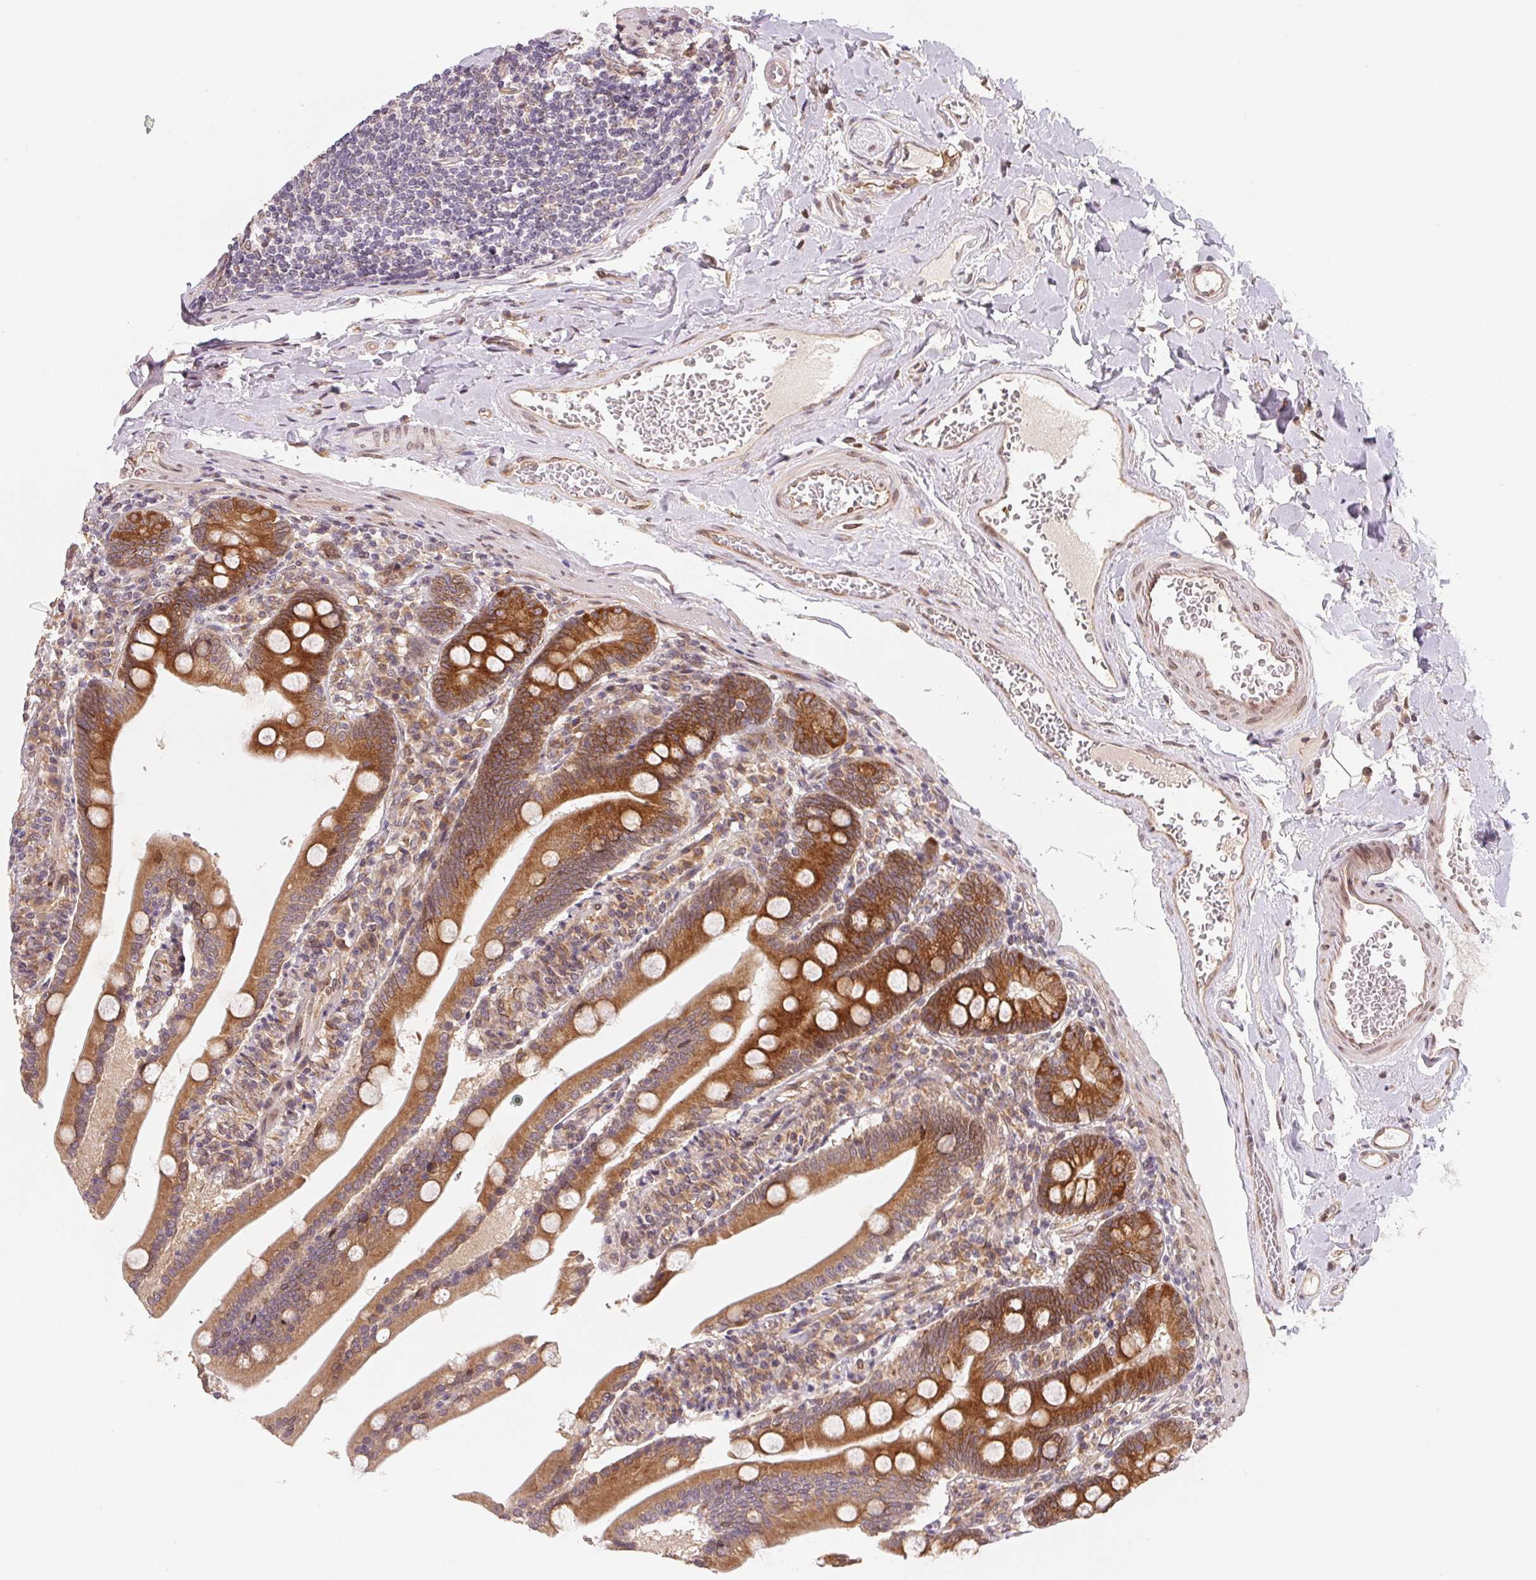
{"staining": {"intensity": "strong", "quantity": ">75%", "location": "cytoplasmic/membranous"}, "tissue": "duodenum", "cell_type": "Glandular cells", "image_type": "normal", "snomed": [{"axis": "morphology", "description": "Normal tissue, NOS"}, {"axis": "topography", "description": "Duodenum"}], "caption": "An image of human duodenum stained for a protein displays strong cytoplasmic/membranous brown staining in glandular cells.", "gene": "EI24", "patient": {"sex": "female", "age": 67}}